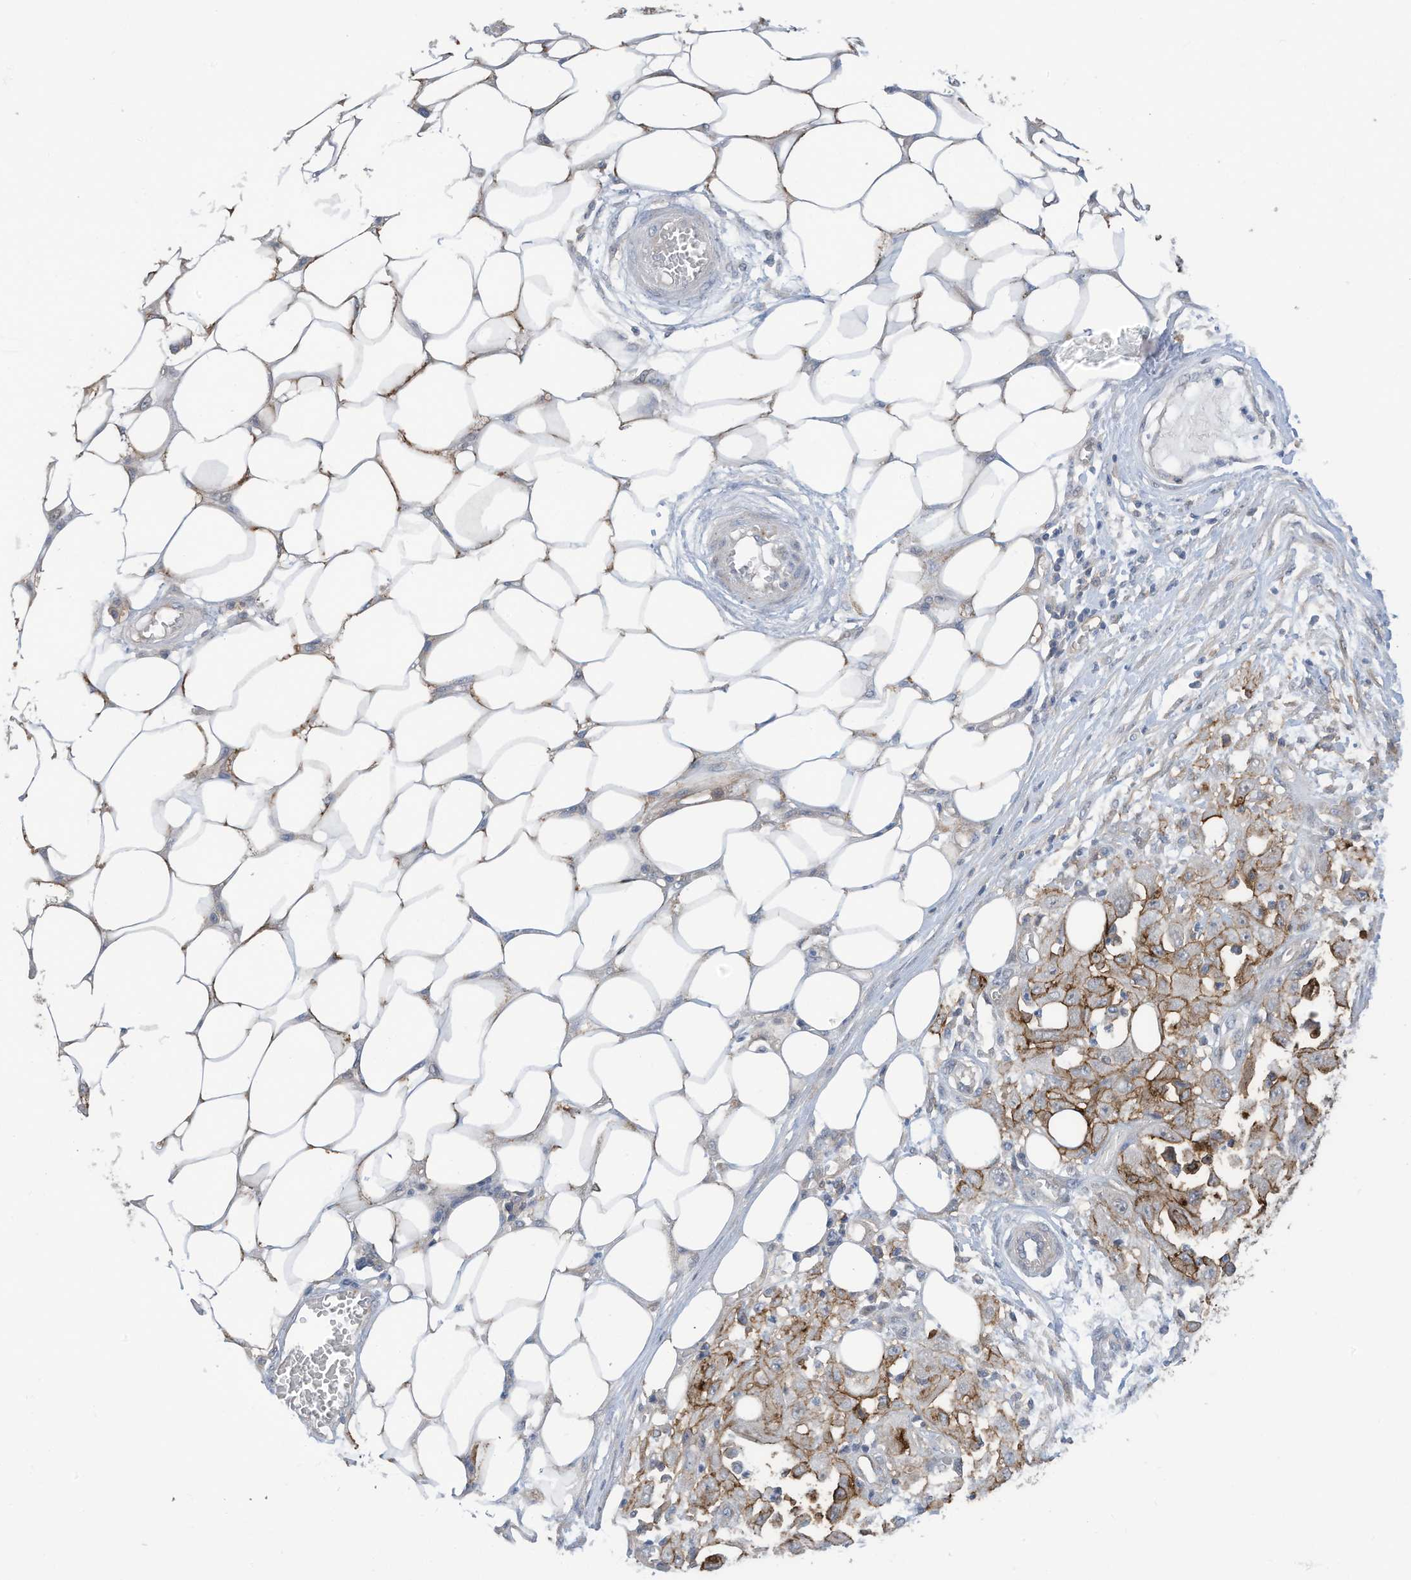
{"staining": {"intensity": "moderate", "quantity": ">75%", "location": "cytoplasmic/membranous"}, "tissue": "skin cancer", "cell_type": "Tumor cells", "image_type": "cancer", "snomed": [{"axis": "morphology", "description": "Squamous cell carcinoma, NOS"}, {"axis": "morphology", "description": "Squamous cell carcinoma, metastatic, NOS"}, {"axis": "topography", "description": "Skin"}, {"axis": "topography", "description": "Lymph node"}], "caption": "Skin squamous cell carcinoma stained with a brown dye shows moderate cytoplasmic/membranous positive expression in approximately >75% of tumor cells.", "gene": "SLC1A5", "patient": {"sex": "male", "age": 75}}